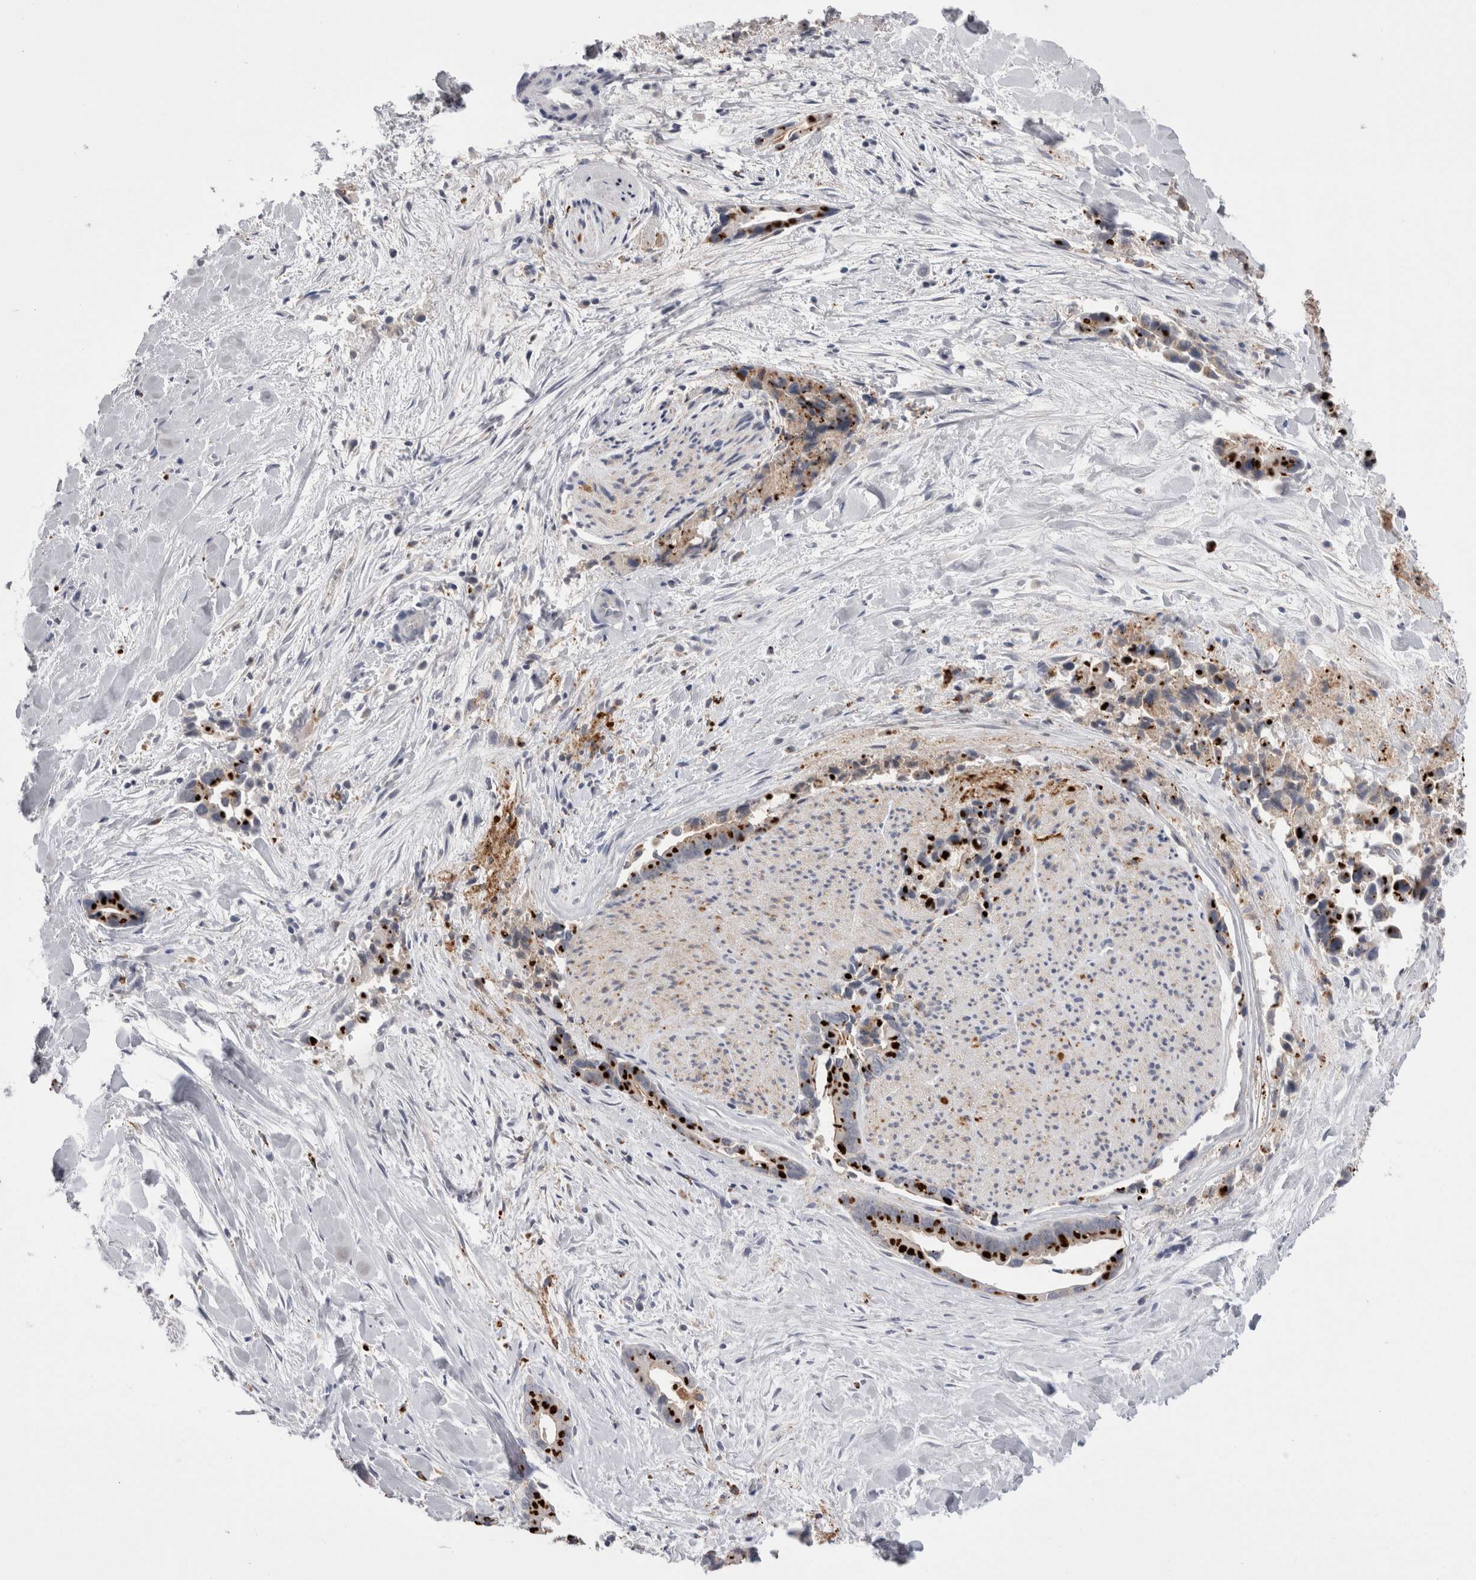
{"staining": {"intensity": "strong", "quantity": "25%-75%", "location": "cytoplasmic/membranous"}, "tissue": "liver cancer", "cell_type": "Tumor cells", "image_type": "cancer", "snomed": [{"axis": "morphology", "description": "Cholangiocarcinoma"}, {"axis": "topography", "description": "Liver"}], "caption": "Liver cancer stained for a protein (brown) reveals strong cytoplasmic/membranous positive staining in about 25%-75% of tumor cells.", "gene": "EPDR1", "patient": {"sex": "female", "age": 55}}